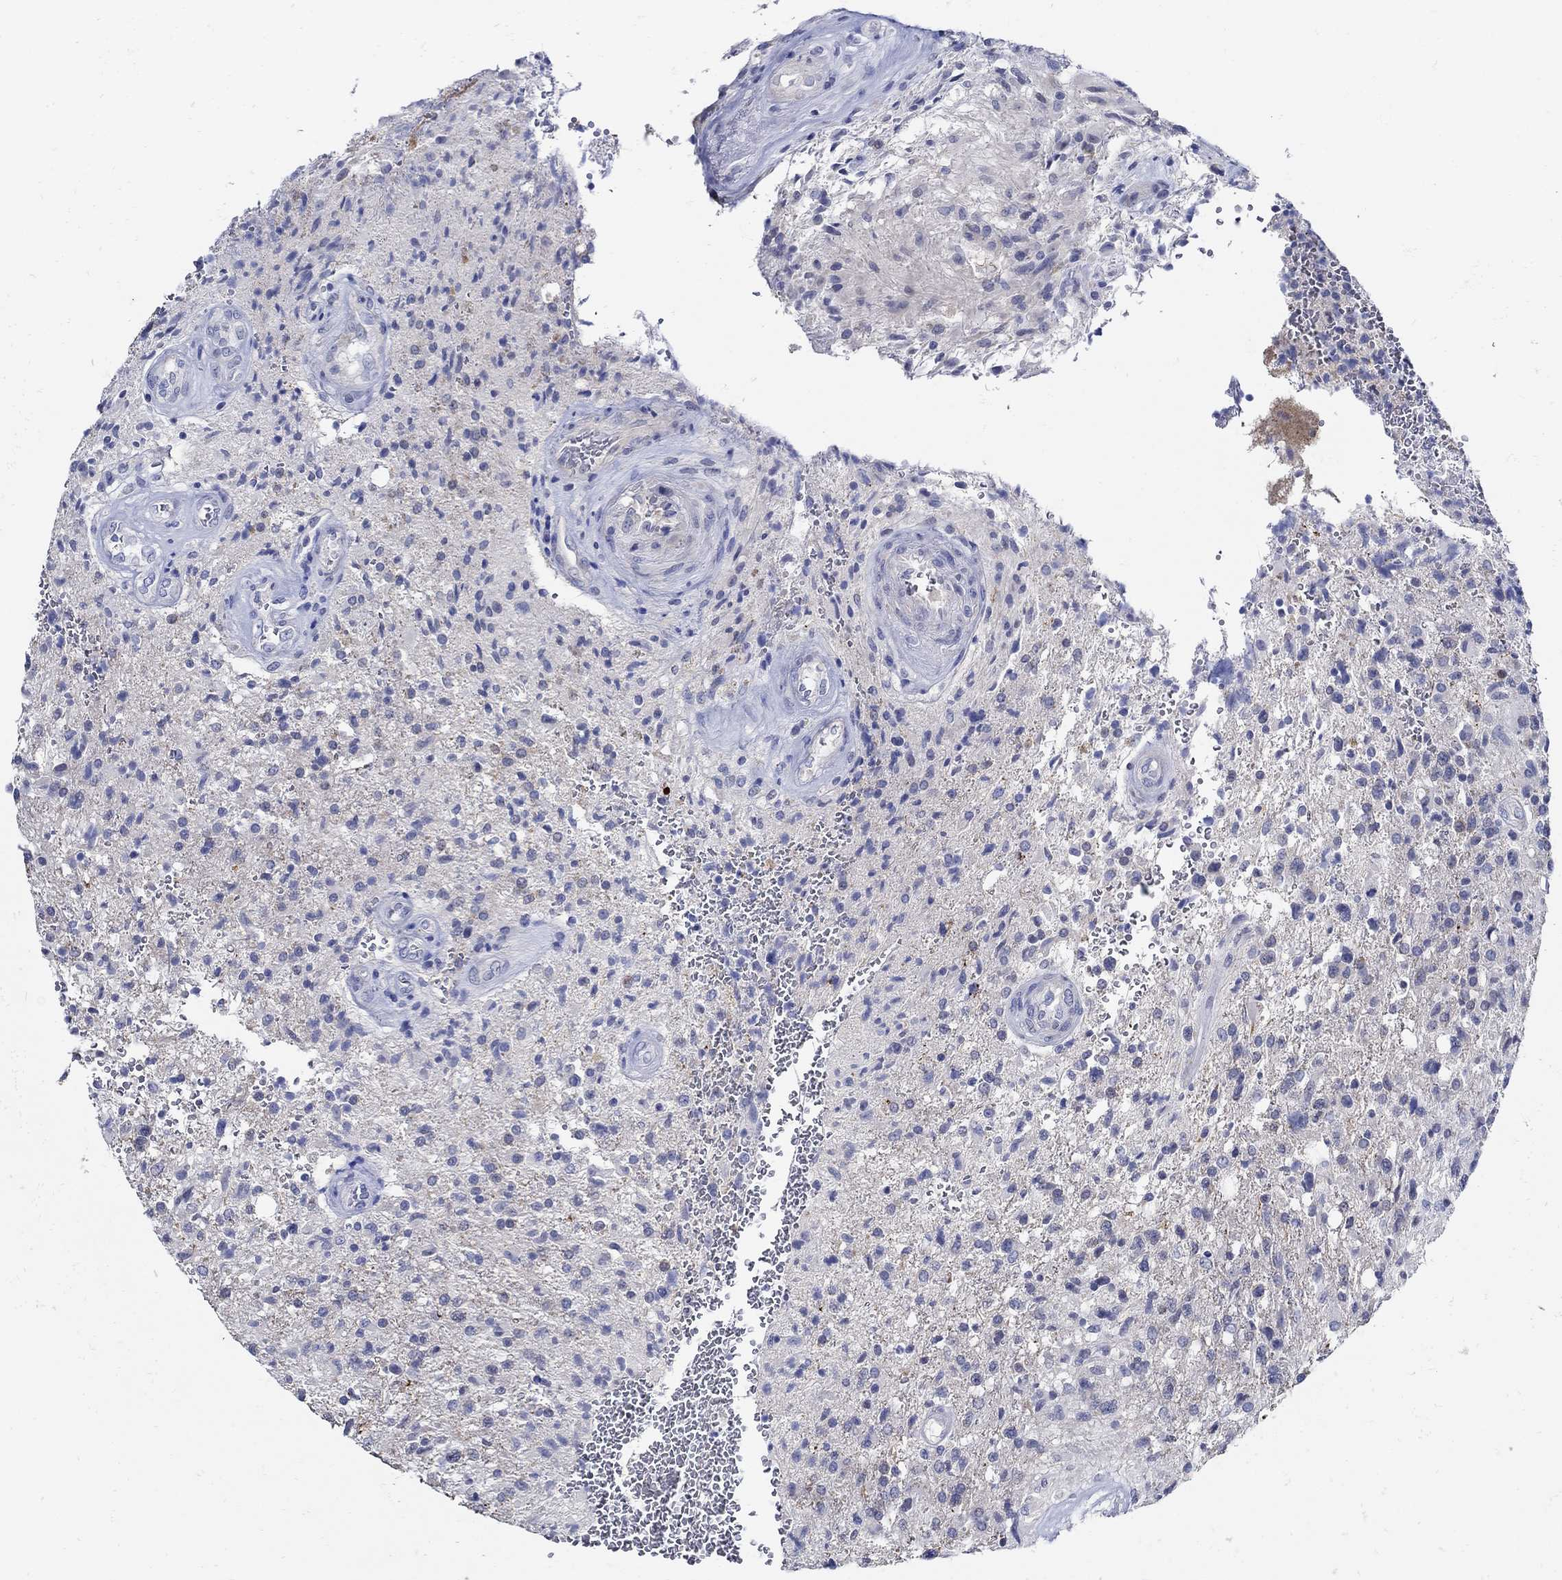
{"staining": {"intensity": "weak", "quantity": "<25%", "location": "cytoplasmic/membranous"}, "tissue": "glioma", "cell_type": "Tumor cells", "image_type": "cancer", "snomed": [{"axis": "morphology", "description": "Glioma, malignant, High grade"}, {"axis": "topography", "description": "Brain"}], "caption": "Immunohistochemistry (IHC) image of neoplastic tissue: human glioma stained with DAB demonstrates no significant protein staining in tumor cells.", "gene": "NOS1", "patient": {"sex": "male", "age": 56}}